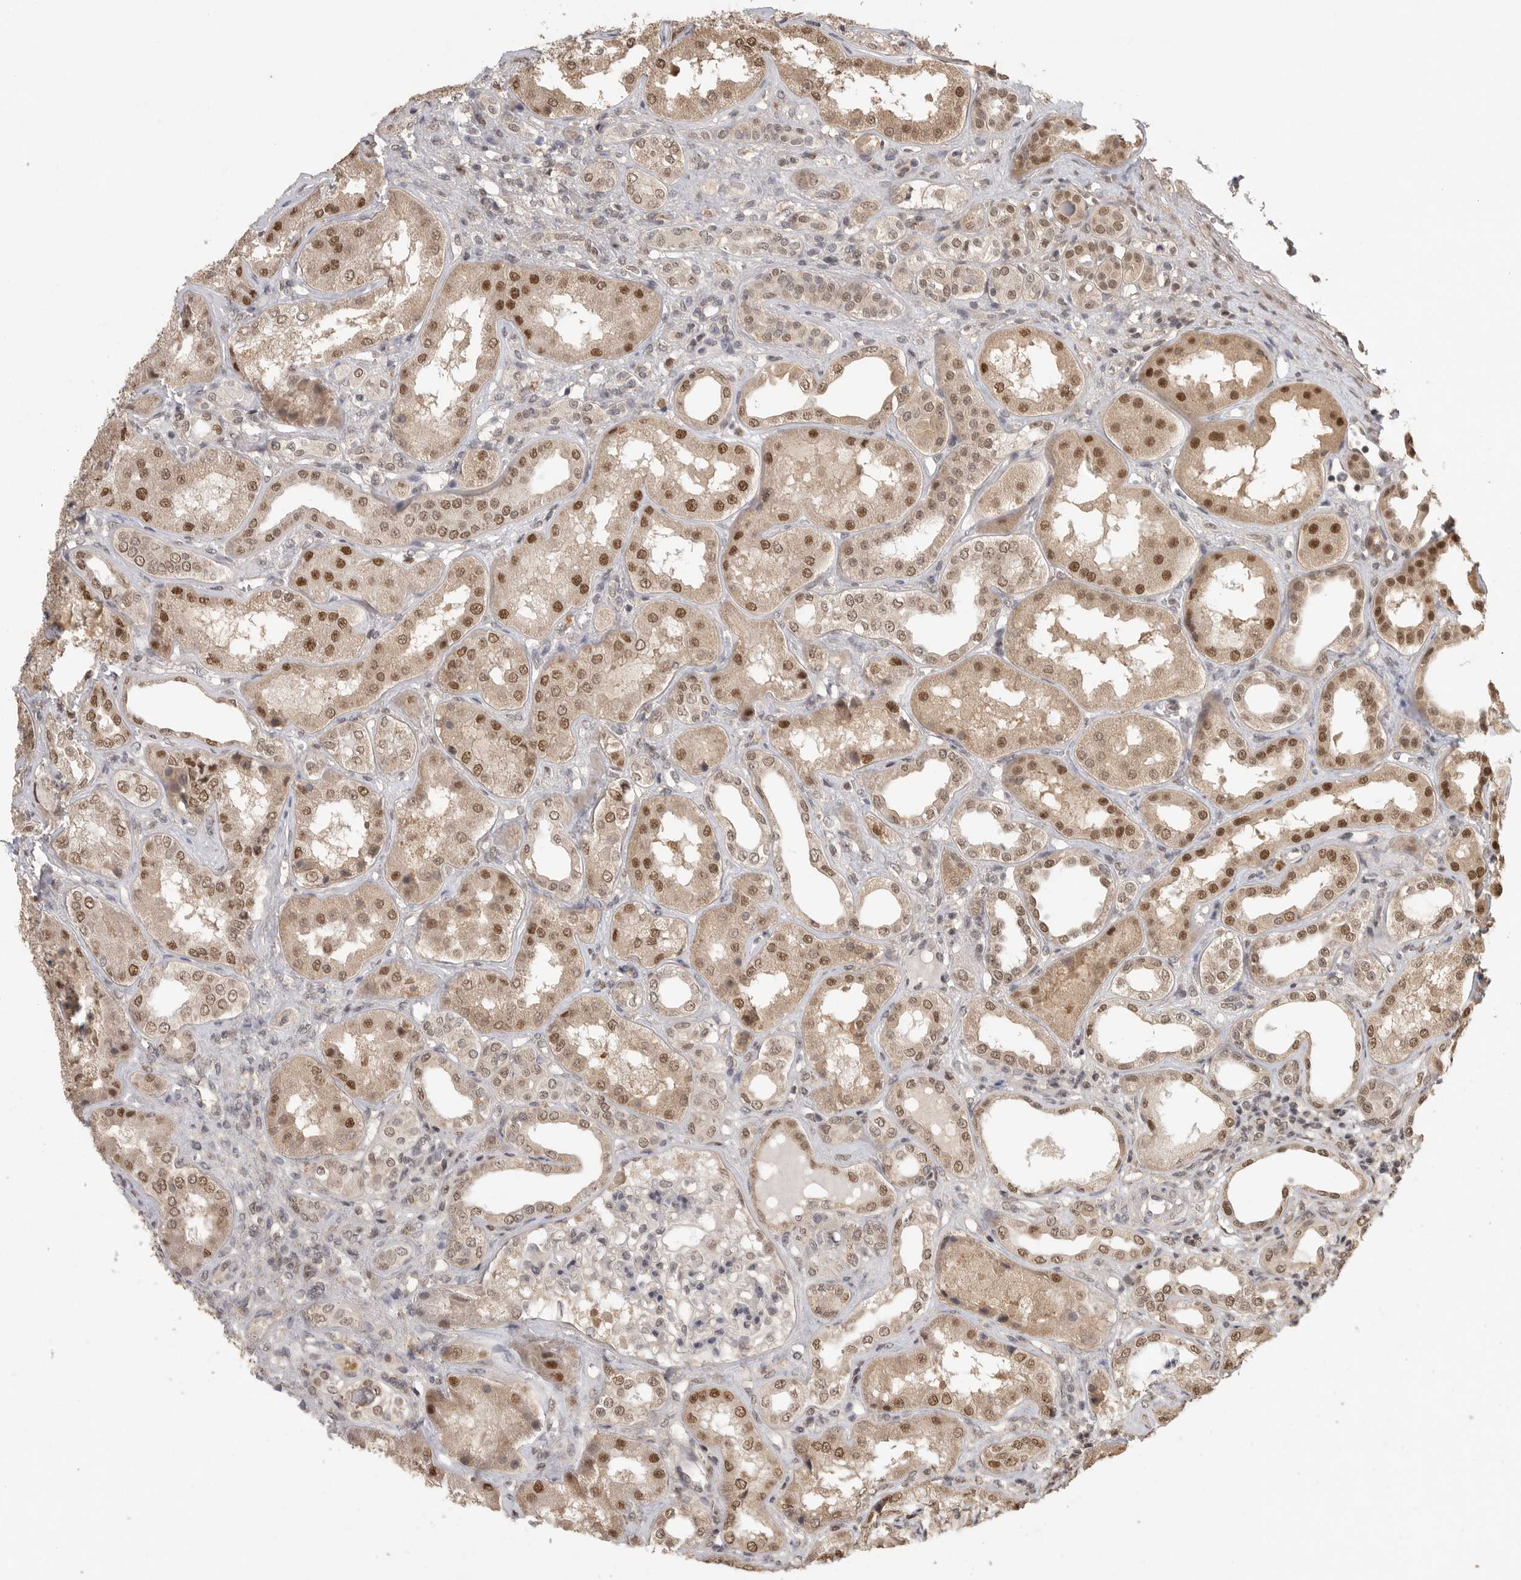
{"staining": {"intensity": "weak", "quantity": "25%-75%", "location": "nuclear"}, "tissue": "kidney", "cell_type": "Cells in glomeruli", "image_type": "normal", "snomed": [{"axis": "morphology", "description": "Normal tissue, NOS"}, {"axis": "topography", "description": "Kidney"}], "caption": "About 25%-75% of cells in glomeruli in normal kidney demonstrate weak nuclear protein positivity as visualized by brown immunohistochemical staining.", "gene": "DFFA", "patient": {"sex": "female", "age": 56}}